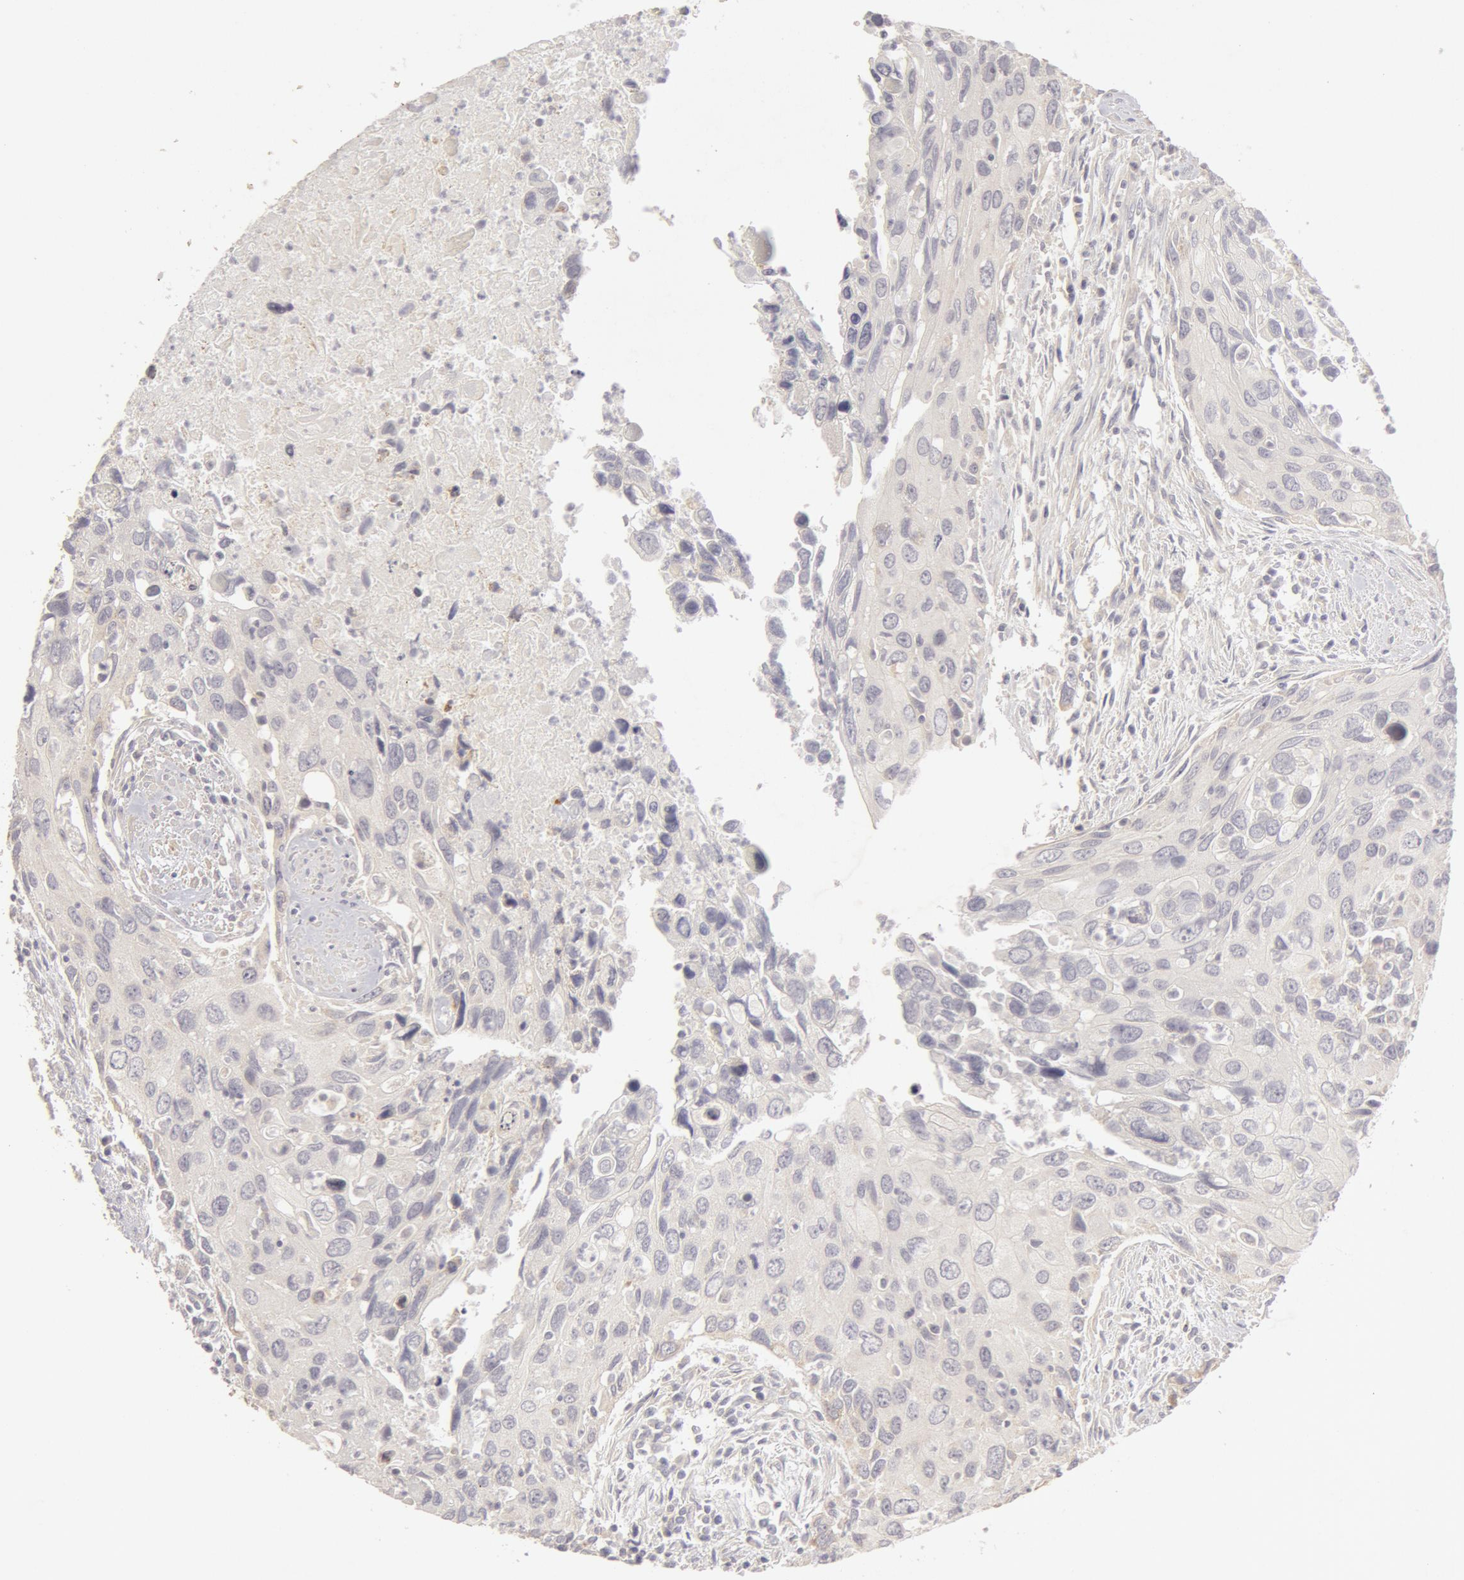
{"staining": {"intensity": "negative", "quantity": "none", "location": "none"}, "tissue": "urothelial cancer", "cell_type": "Tumor cells", "image_type": "cancer", "snomed": [{"axis": "morphology", "description": "Urothelial carcinoma, High grade"}, {"axis": "topography", "description": "Urinary bladder"}], "caption": "This is an immunohistochemistry (IHC) image of human urothelial cancer. There is no staining in tumor cells.", "gene": "ADPRH", "patient": {"sex": "male", "age": 71}}